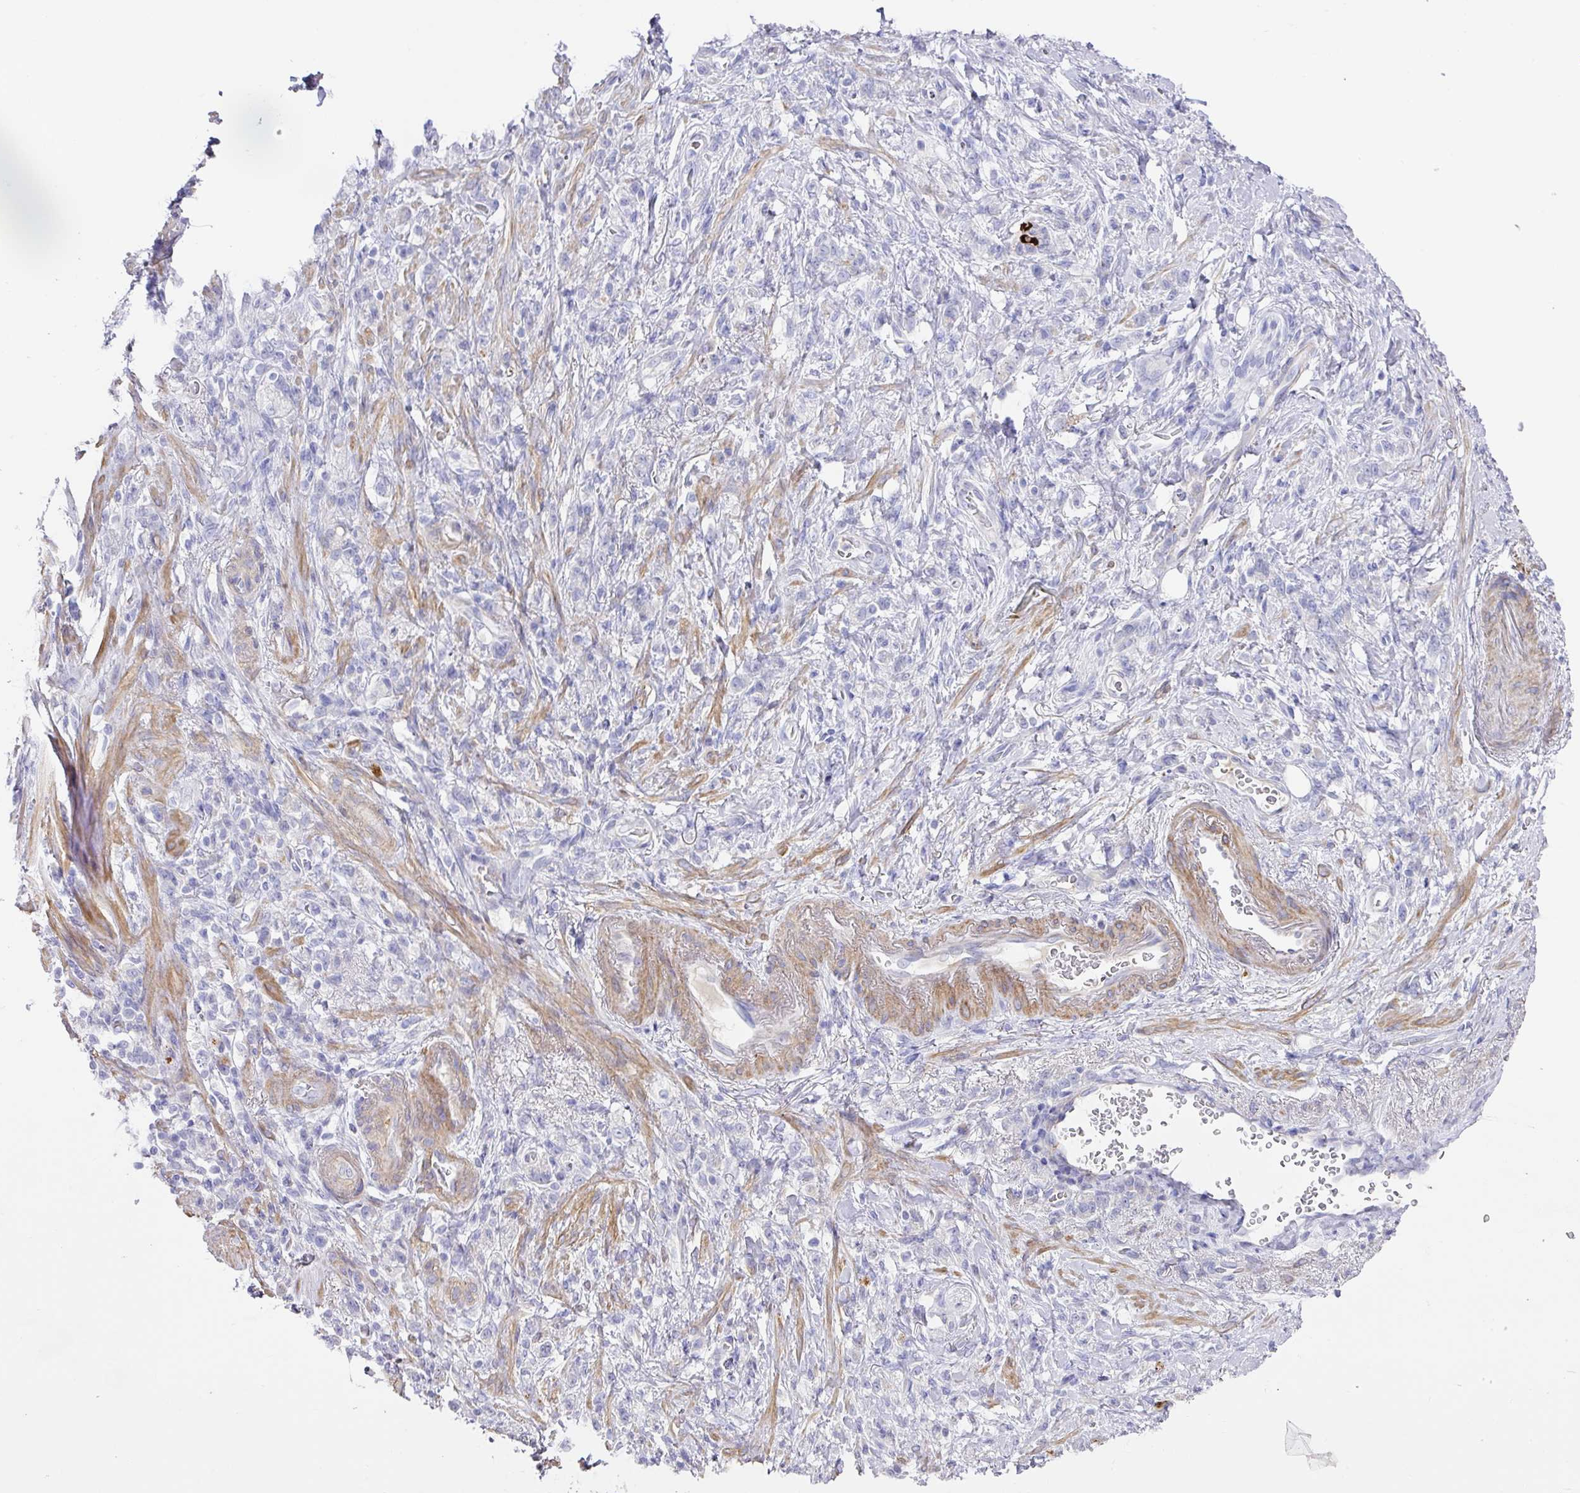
{"staining": {"intensity": "negative", "quantity": "none", "location": "none"}, "tissue": "stomach cancer", "cell_type": "Tumor cells", "image_type": "cancer", "snomed": [{"axis": "morphology", "description": "Adenocarcinoma, NOS"}, {"axis": "topography", "description": "Stomach"}], "caption": "Immunohistochemistry (IHC) of stomach cancer (adenocarcinoma) reveals no expression in tumor cells. The staining is performed using DAB (3,3'-diaminobenzidine) brown chromogen with nuclei counter-stained in using hematoxylin.", "gene": "TARM1", "patient": {"sex": "male", "age": 77}}